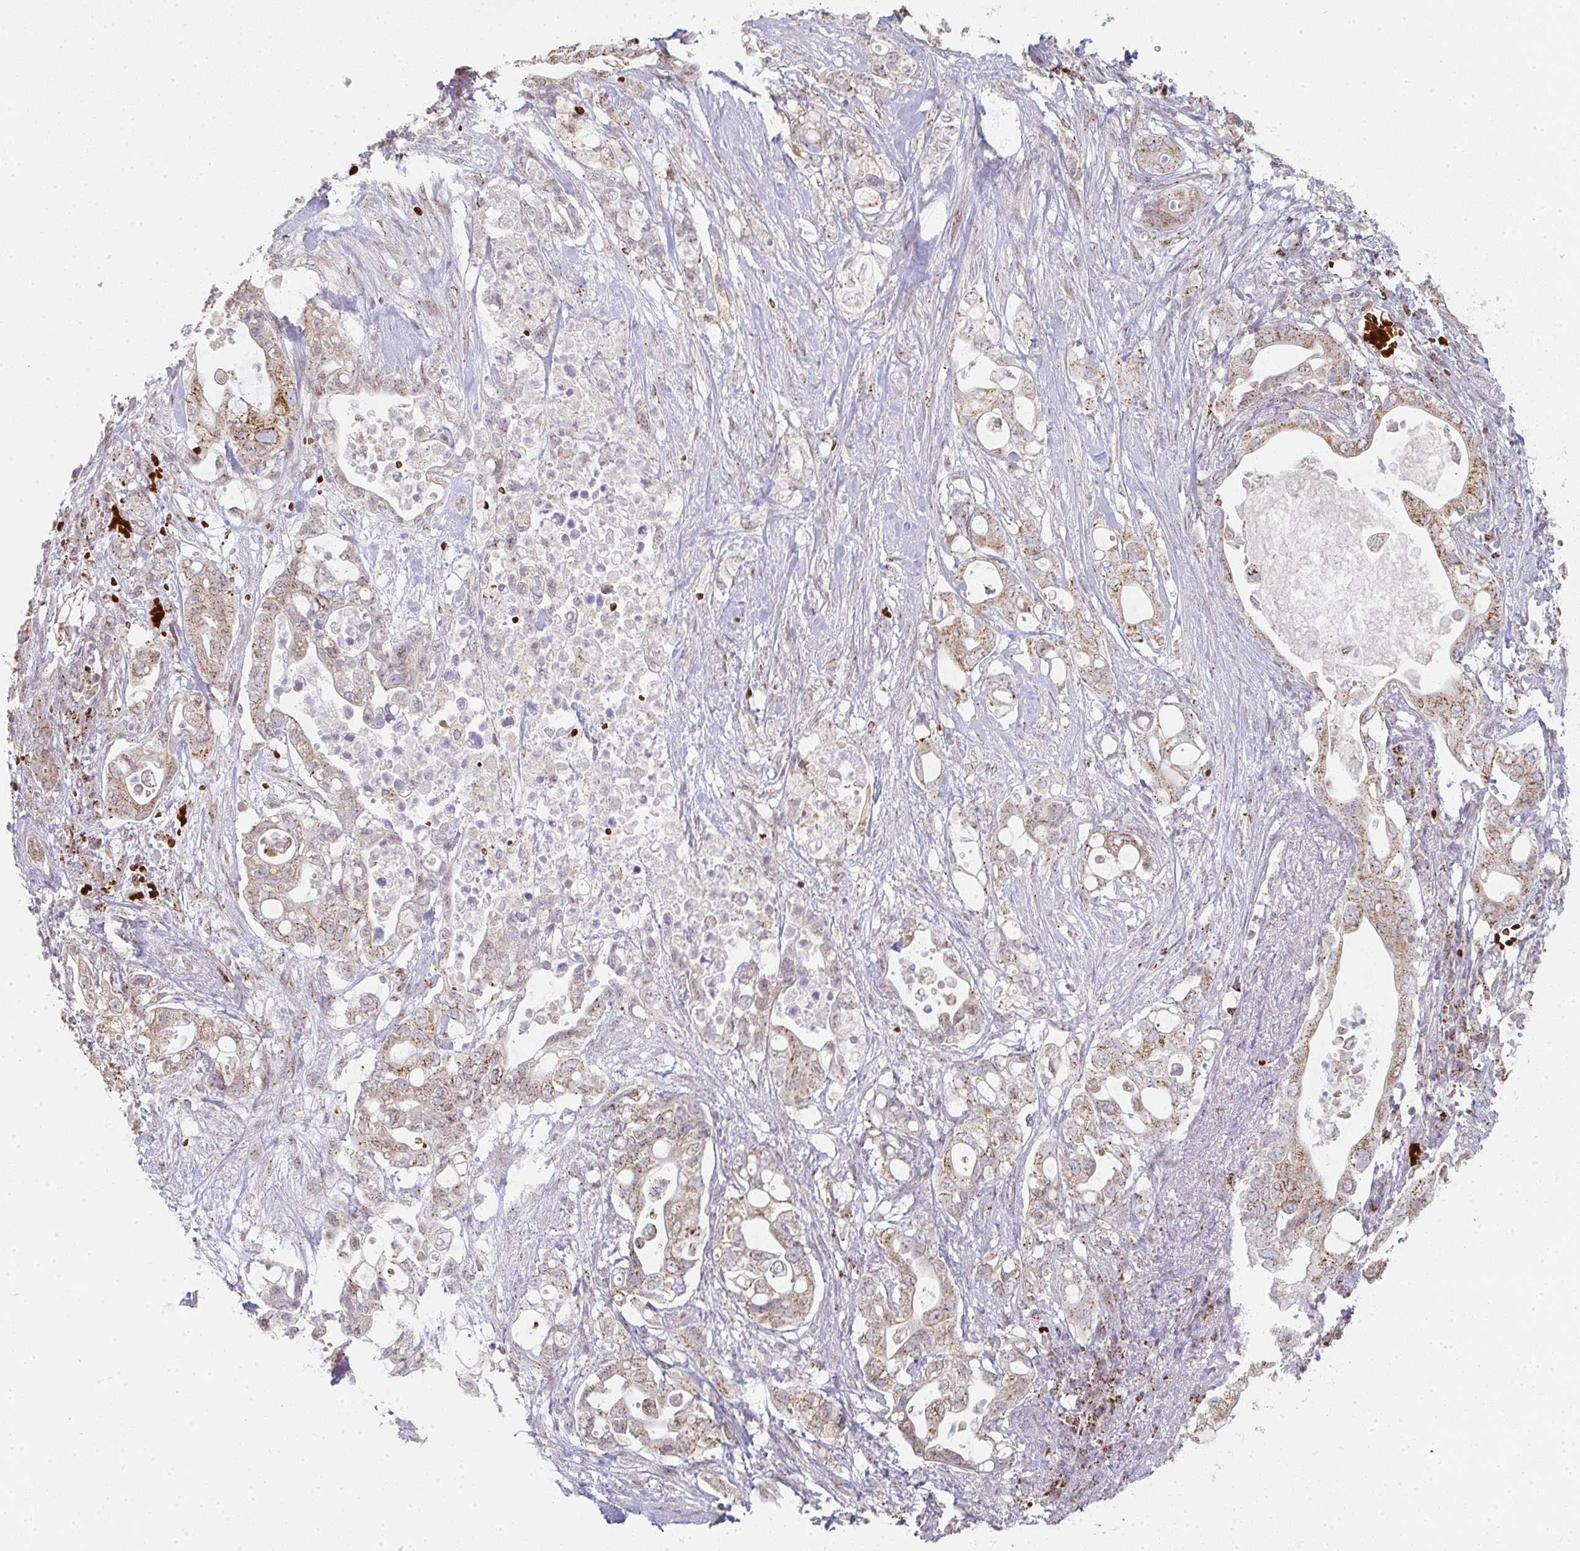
{"staining": {"intensity": "moderate", "quantity": ">75%", "location": "cytoplasmic/membranous"}, "tissue": "pancreatic cancer", "cell_type": "Tumor cells", "image_type": "cancer", "snomed": [{"axis": "morphology", "description": "Adenocarcinoma, NOS"}, {"axis": "topography", "description": "Pancreas"}], "caption": "Pancreatic adenocarcinoma stained with a protein marker demonstrates moderate staining in tumor cells.", "gene": "ZNF526", "patient": {"sex": "female", "age": 72}}